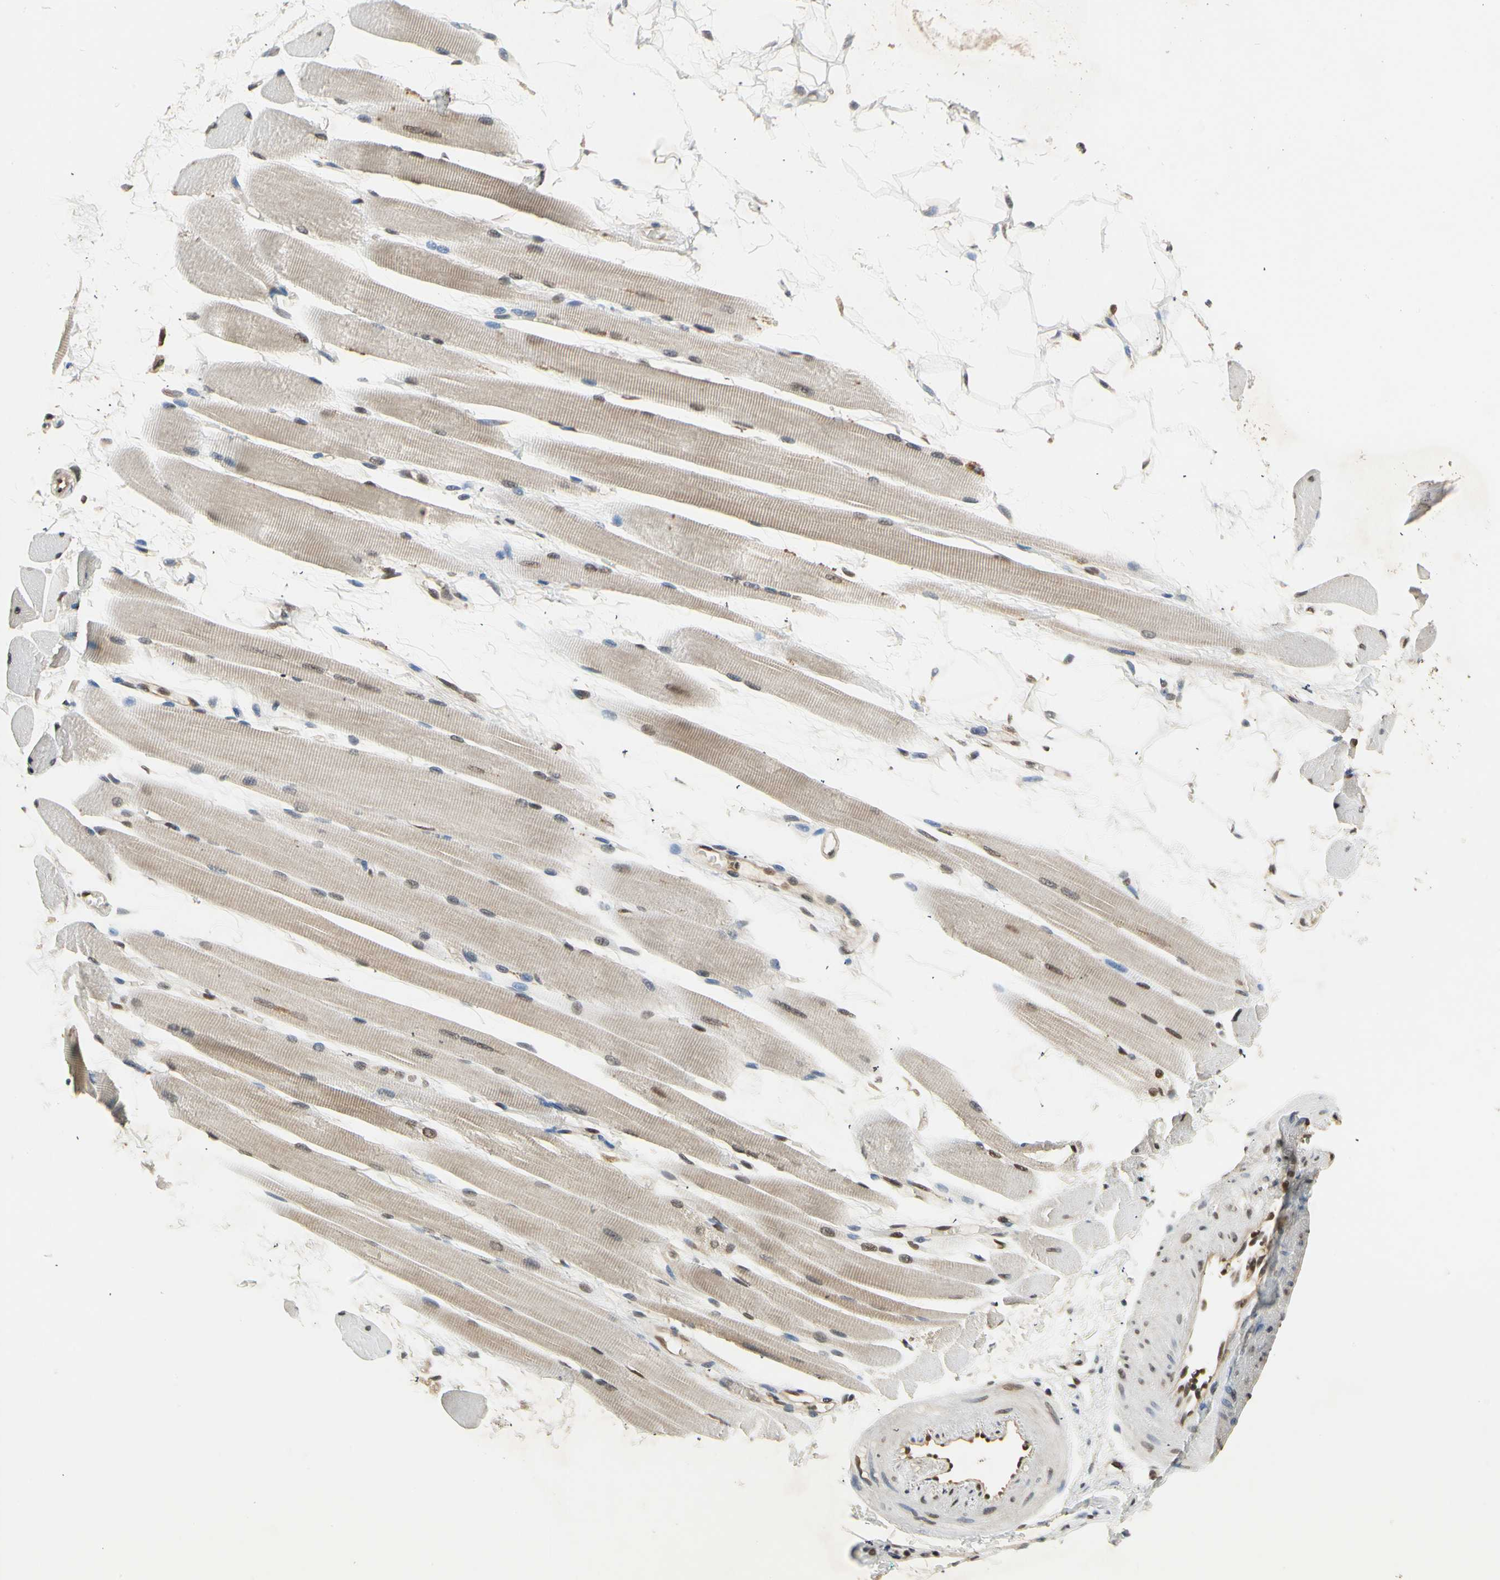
{"staining": {"intensity": "weak", "quantity": "25%-75%", "location": "cytoplasmic/membranous,nuclear"}, "tissue": "skeletal muscle", "cell_type": "Myocytes", "image_type": "normal", "snomed": [{"axis": "morphology", "description": "Normal tissue, NOS"}, {"axis": "topography", "description": "Skeletal muscle"}, {"axis": "topography", "description": "Oral tissue"}, {"axis": "topography", "description": "Peripheral nerve tissue"}], "caption": "DAB (3,3'-diaminobenzidine) immunohistochemical staining of benign human skeletal muscle exhibits weak cytoplasmic/membranous,nuclear protein expression in about 25%-75% of myocytes. The staining was performed using DAB (3,3'-diaminobenzidine) to visualize the protein expression in brown, while the nuclei were stained in blue with hematoxylin (Magnification: 20x).", "gene": "GSR", "patient": {"sex": "female", "age": 84}}